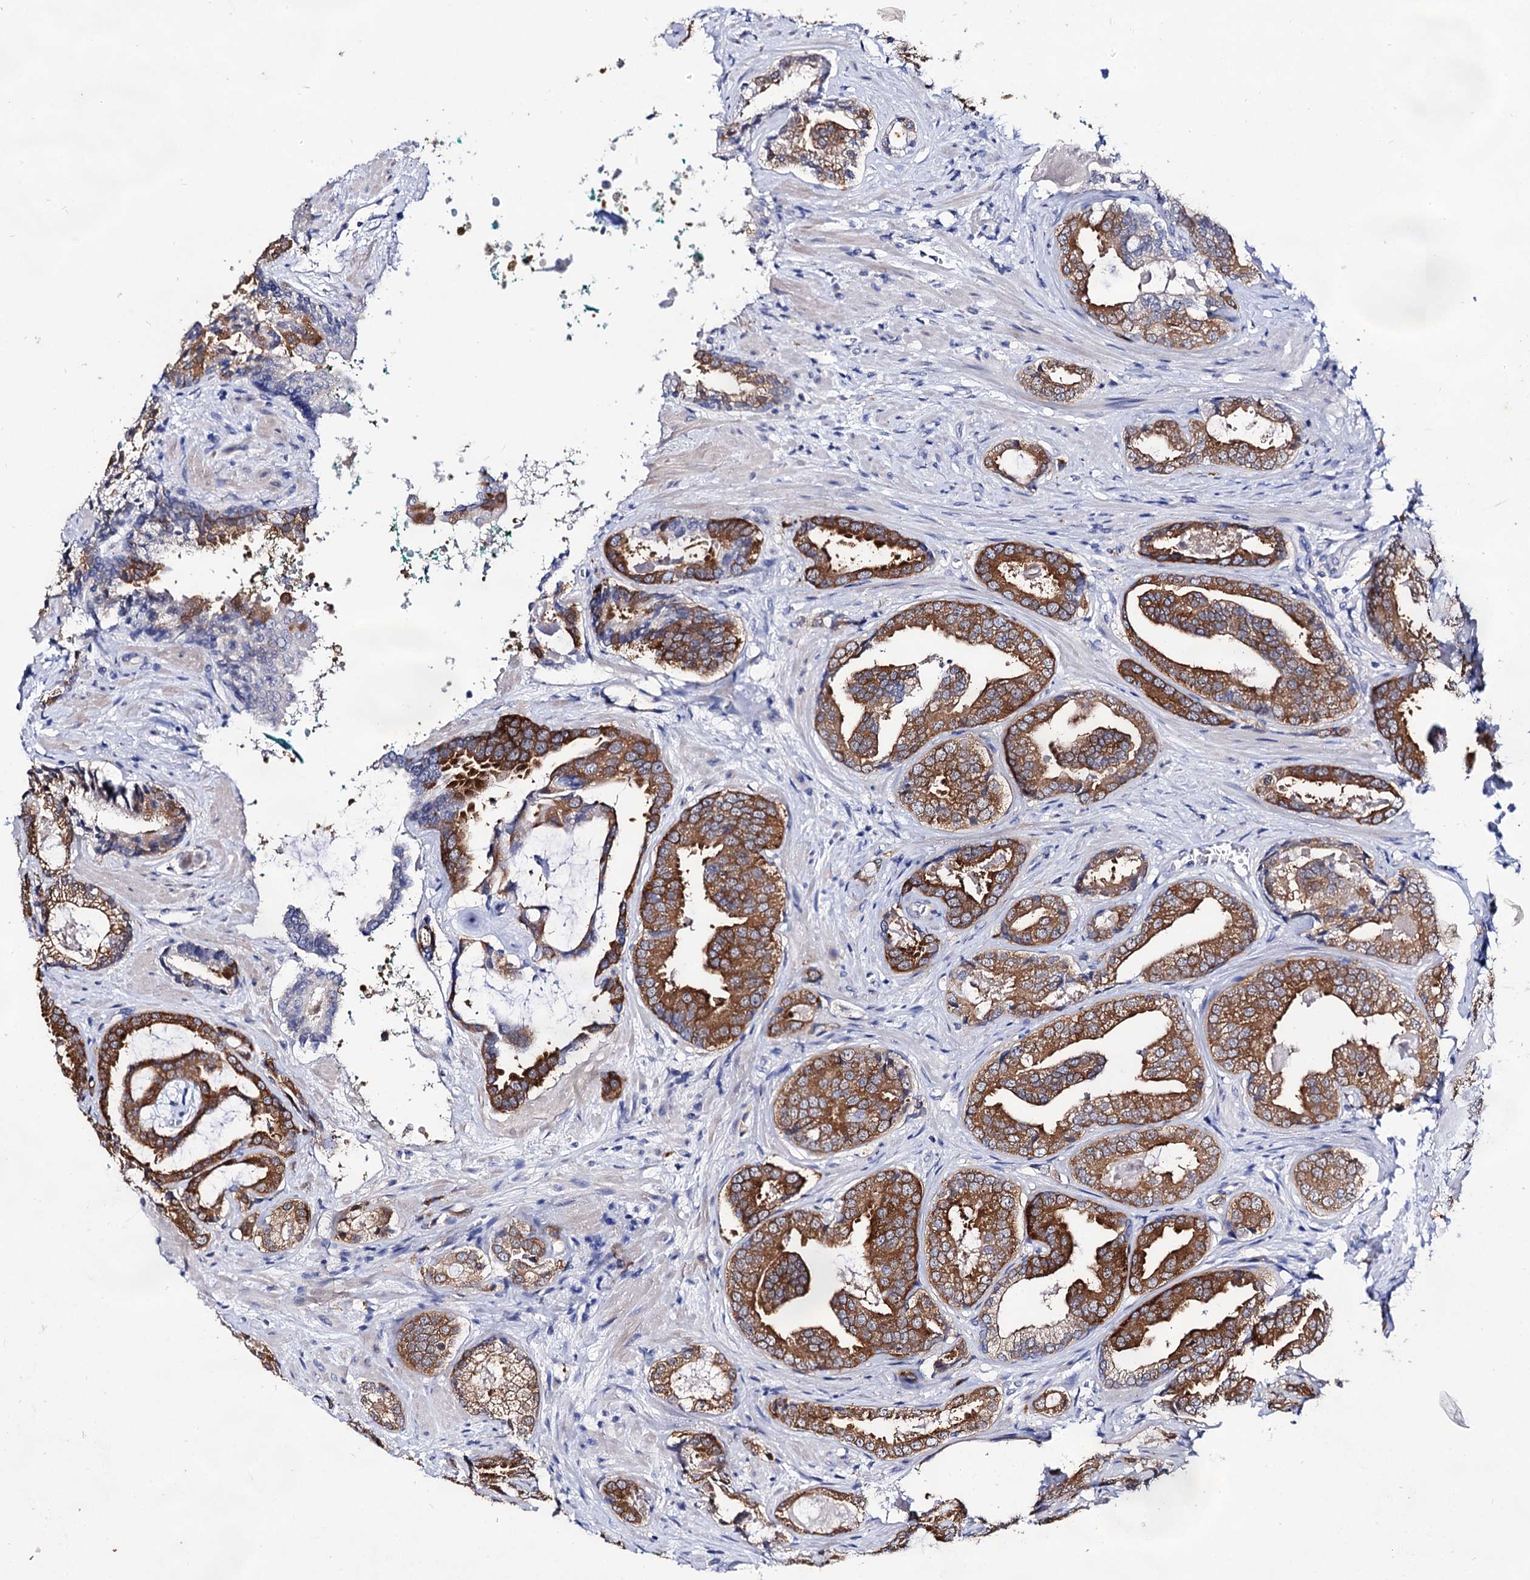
{"staining": {"intensity": "strong", "quantity": ">75%", "location": "cytoplasmic/membranous"}, "tissue": "prostate cancer", "cell_type": "Tumor cells", "image_type": "cancer", "snomed": [{"axis": "morphology", "description": "Adenocarcinoma, High grade"}, {"axis": "topography", "description": "Prostate"}], "caption": "DAB immunohistochemical staining of human prostate cancer (adenocarcinoma (high-grade)) shows strong cytoplasmic/membranous protein expression in approximately >75% of tumor cells.", "gene": "ARFIP2", "patient": {"sex": "male", "age": 60}}